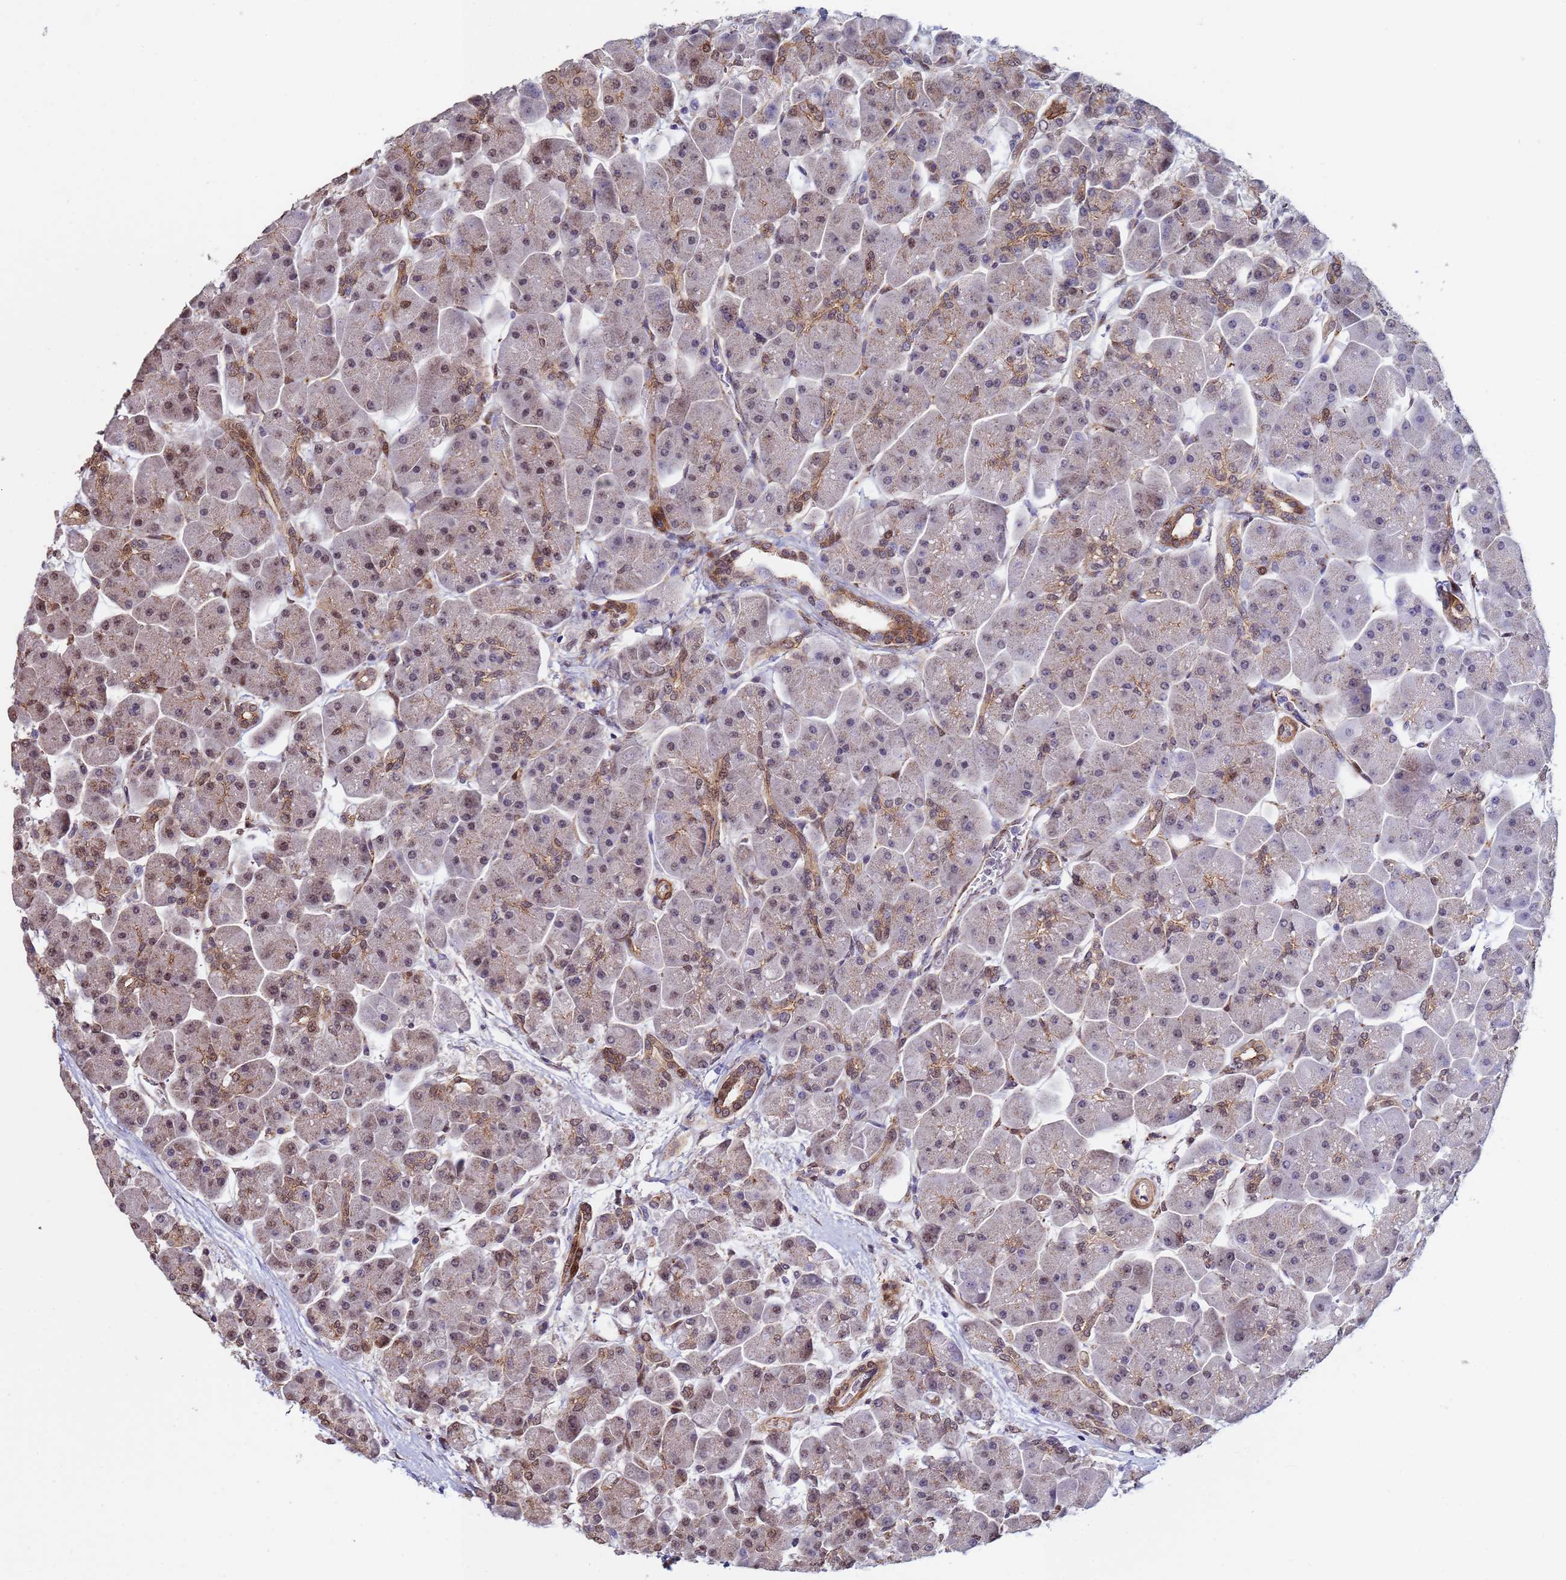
{"staining": {"intensity": "moderate", "quantity": "25%-75%", "location": "cytoplasmic/membranous,nuclear"}, "tissue": "pancreas", "cell_type": "Exocrine glandular cells", "image_type": "normal", "snomed": [{"axis": "morphology", "description": "Normal tissue, NOS"}, {"axis": "topography", "description": "Pancreas"}], "caption": "Pancreas stained with DAB immunohistochemistry (IHC) exhibits medium levels of moderate cytoplasmic/membranous,nuclear staining in about 25%-75% of exocrine glandular cells. (DAB (3,3'-diaminobenzidine) IHC with brightfield microscopy, high magnification).", "gene": "TRIP6", "patient": {"sex": "male", "age": 66}}